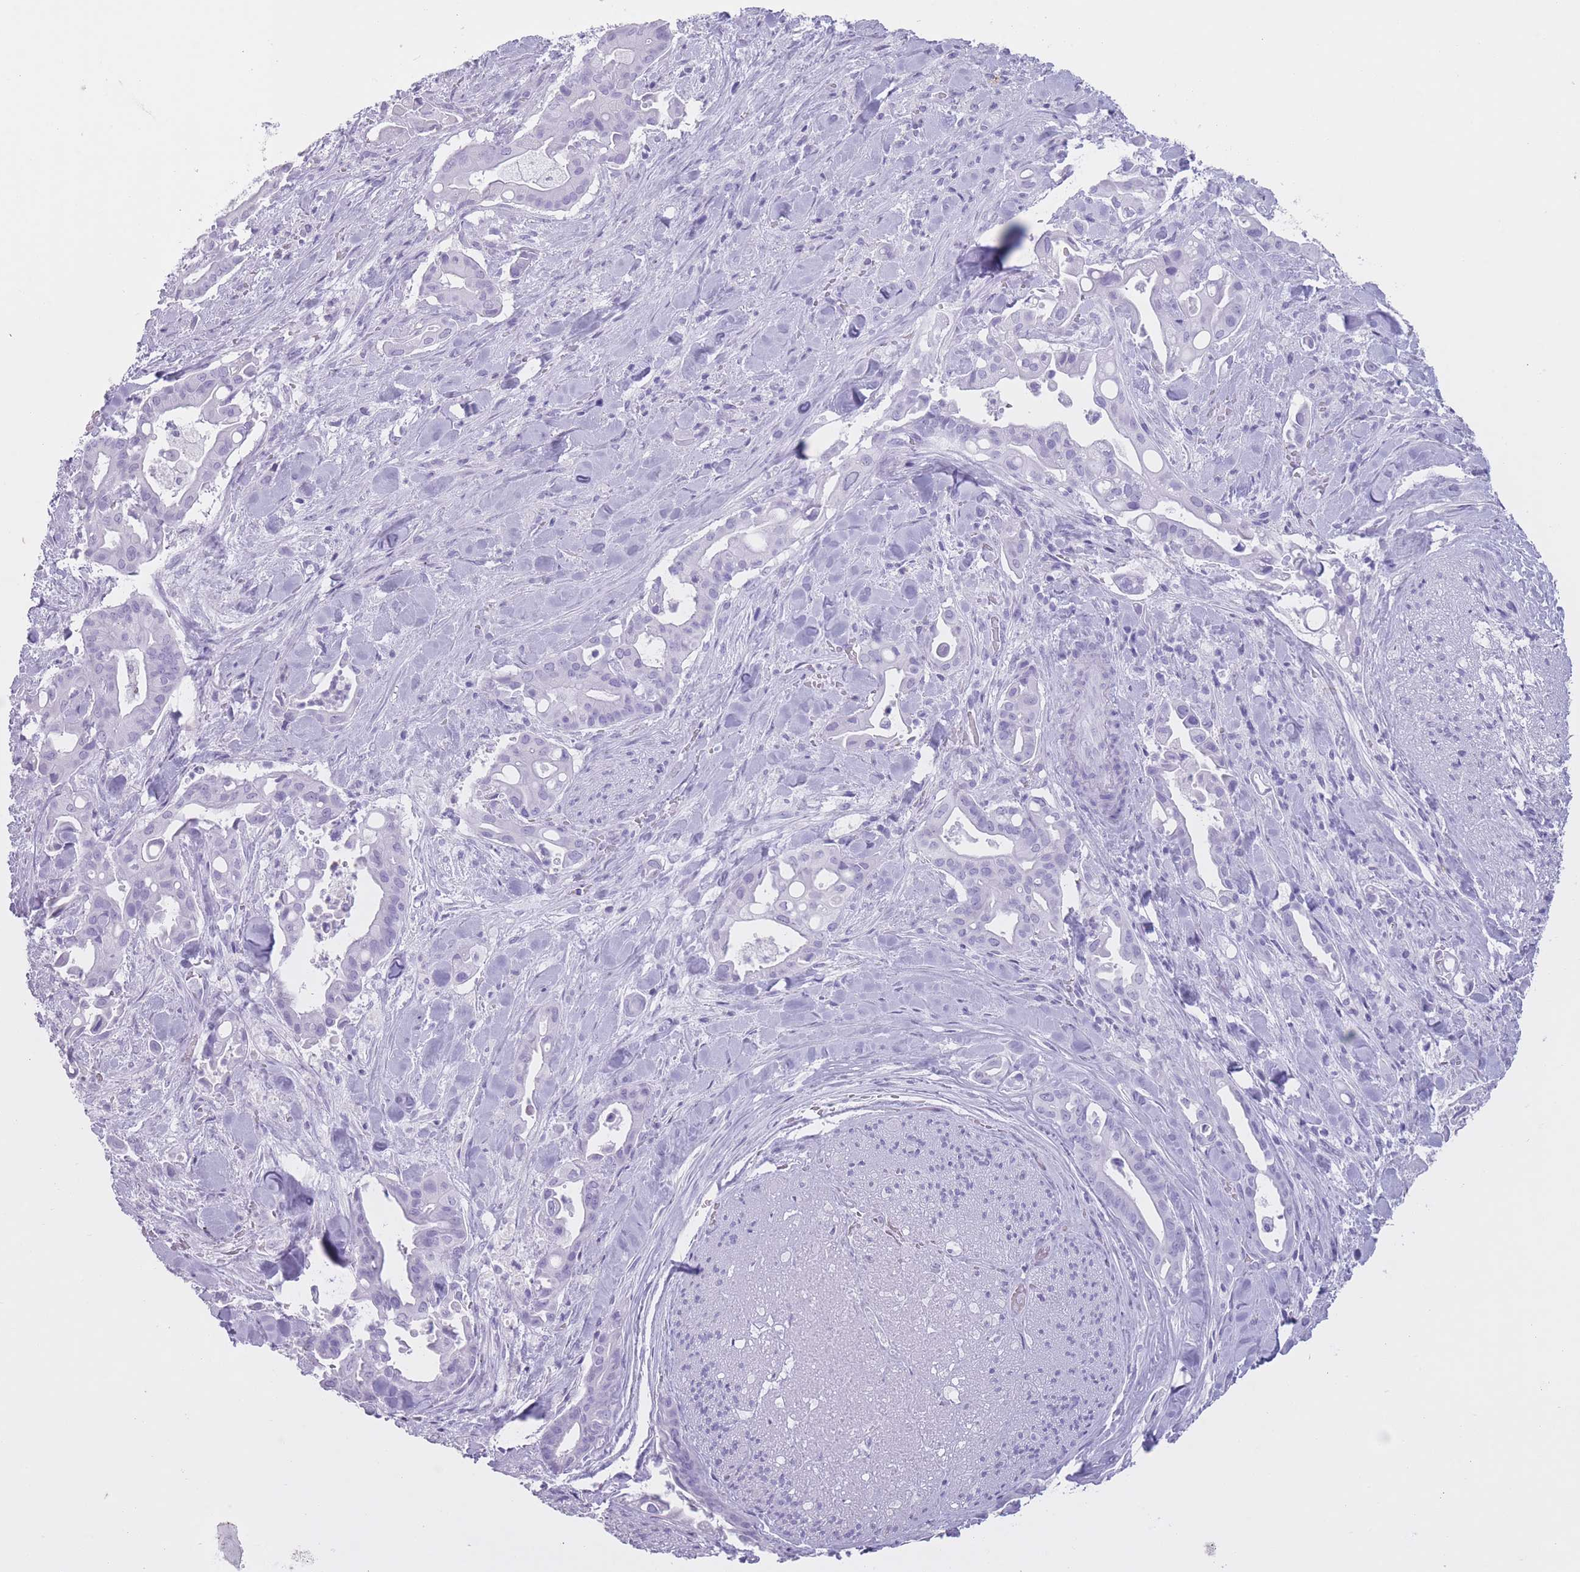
{"staining": {"intensity": "negative", "quantity": "none", "location": "none"}, "tissue": "liver cancer", "cell_type": "Tumor cells", "image_type": "cancer", "snomed": [{"axis": "morphology", "description": "Cholangiocarcinoma"}, {"axis": "topography", "description": "Liver"}], "caption": "The immunohistochemistry (IHC) micrograph has no significant positivity in tumor cells of liver cancer (cholangiocarcinoma) tissue.", "gene": "OR4F21", "patient": {"sex": "female", "age": 68}}